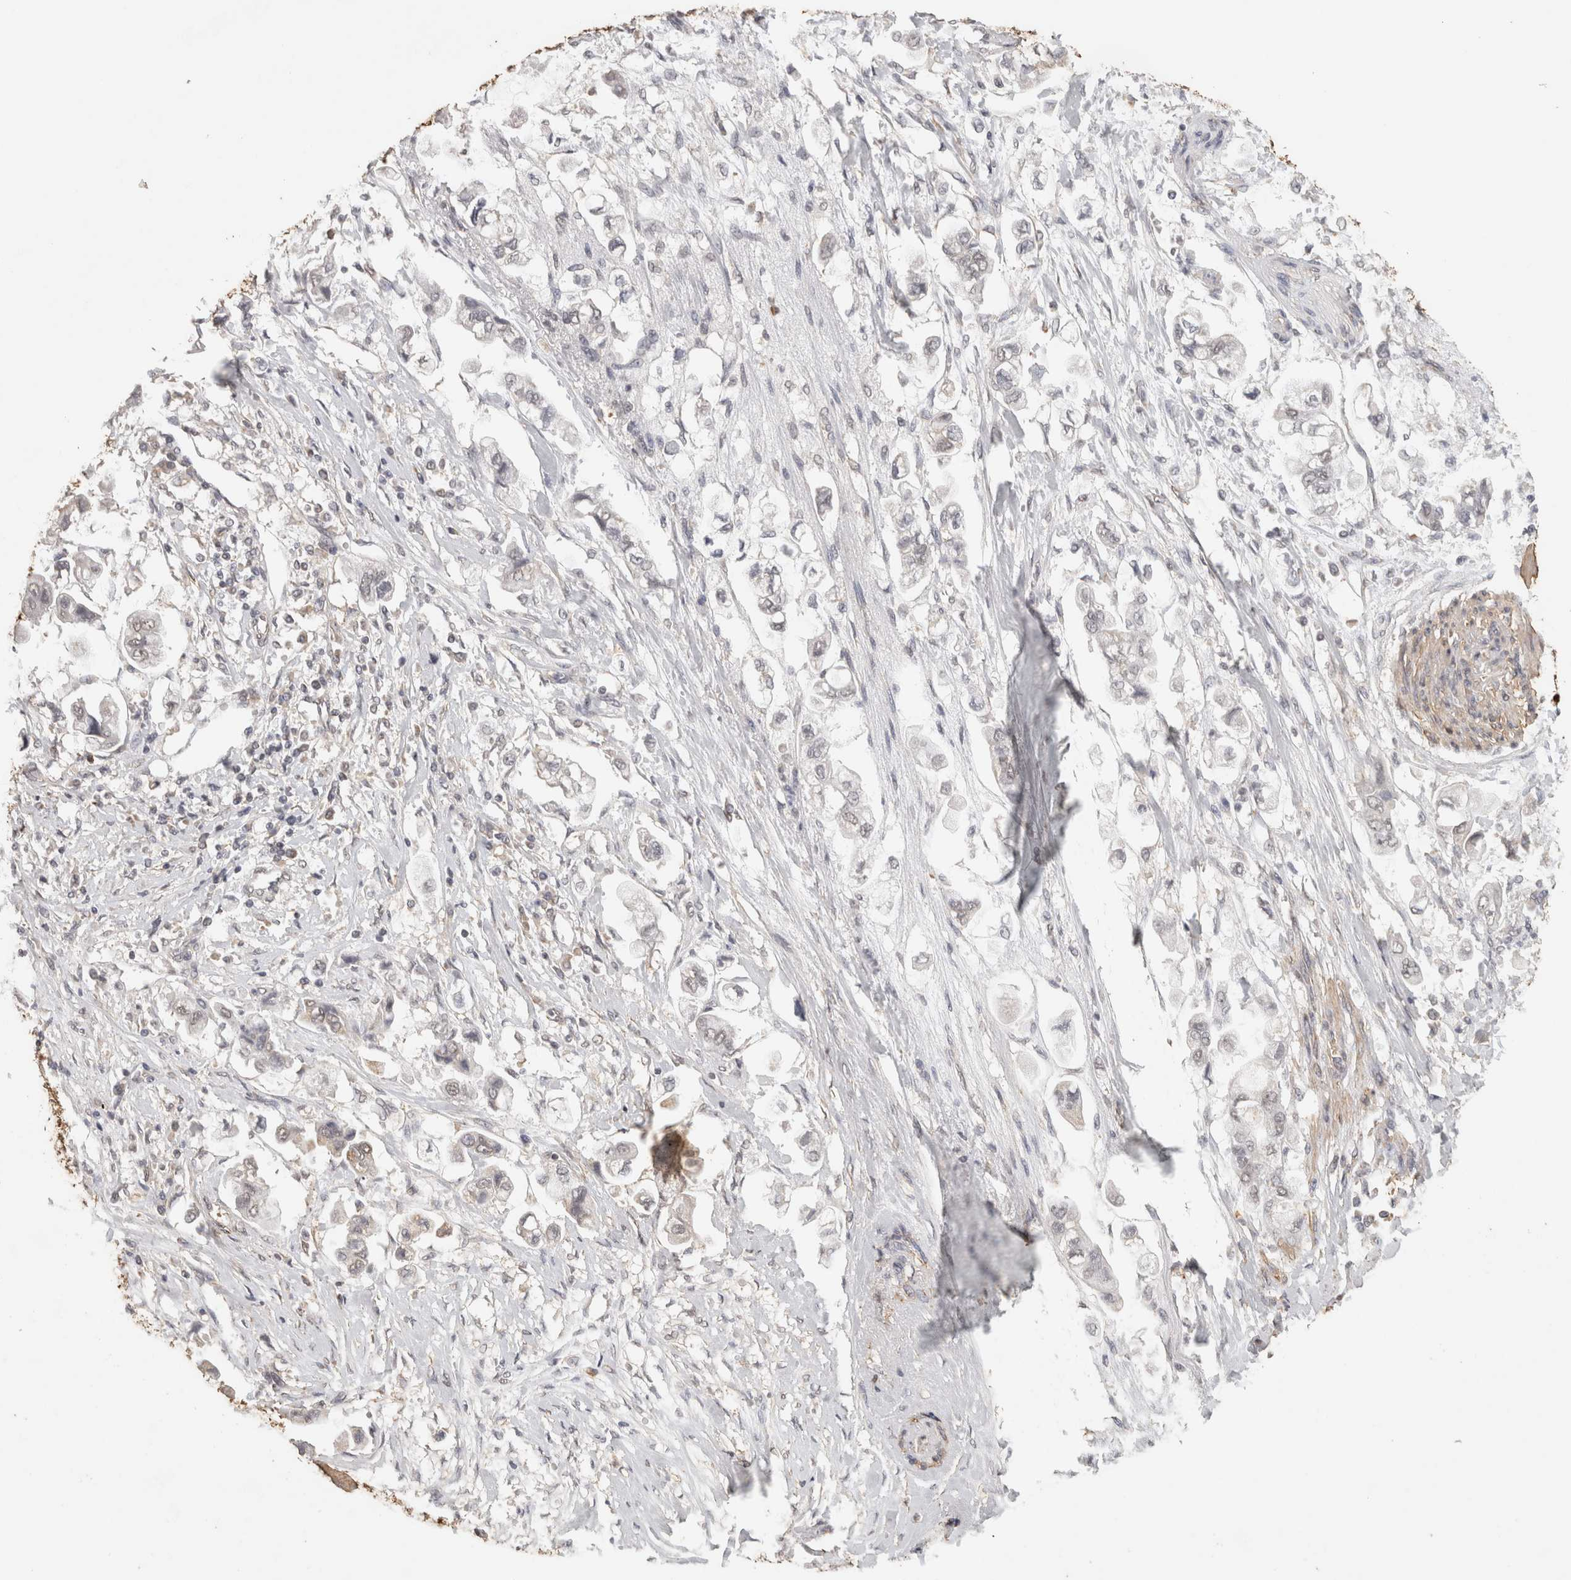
{"staining": {"intensity": "negative", "quantity": "none", "location": "none"}, "tissue": "stomach cancer", "cell_type": "Tumor cells", "image_type": "cancer", "snomed": [{"axis": "morphology", "description": "Adenocarcinoma, NOS"}, {"axis": "topography", "description": "Stomach"}], "caption": "High magnification brightfield microscopy of adenocarcinoma (stomach) stained with DAB (3,3'-diaminobenzidine) (brown) and counterstained with hematoxylin (blue): tumor cells show no significant staining.", "gene": "BNIP3L", "patient": {"sex": "male", "age": 62}}